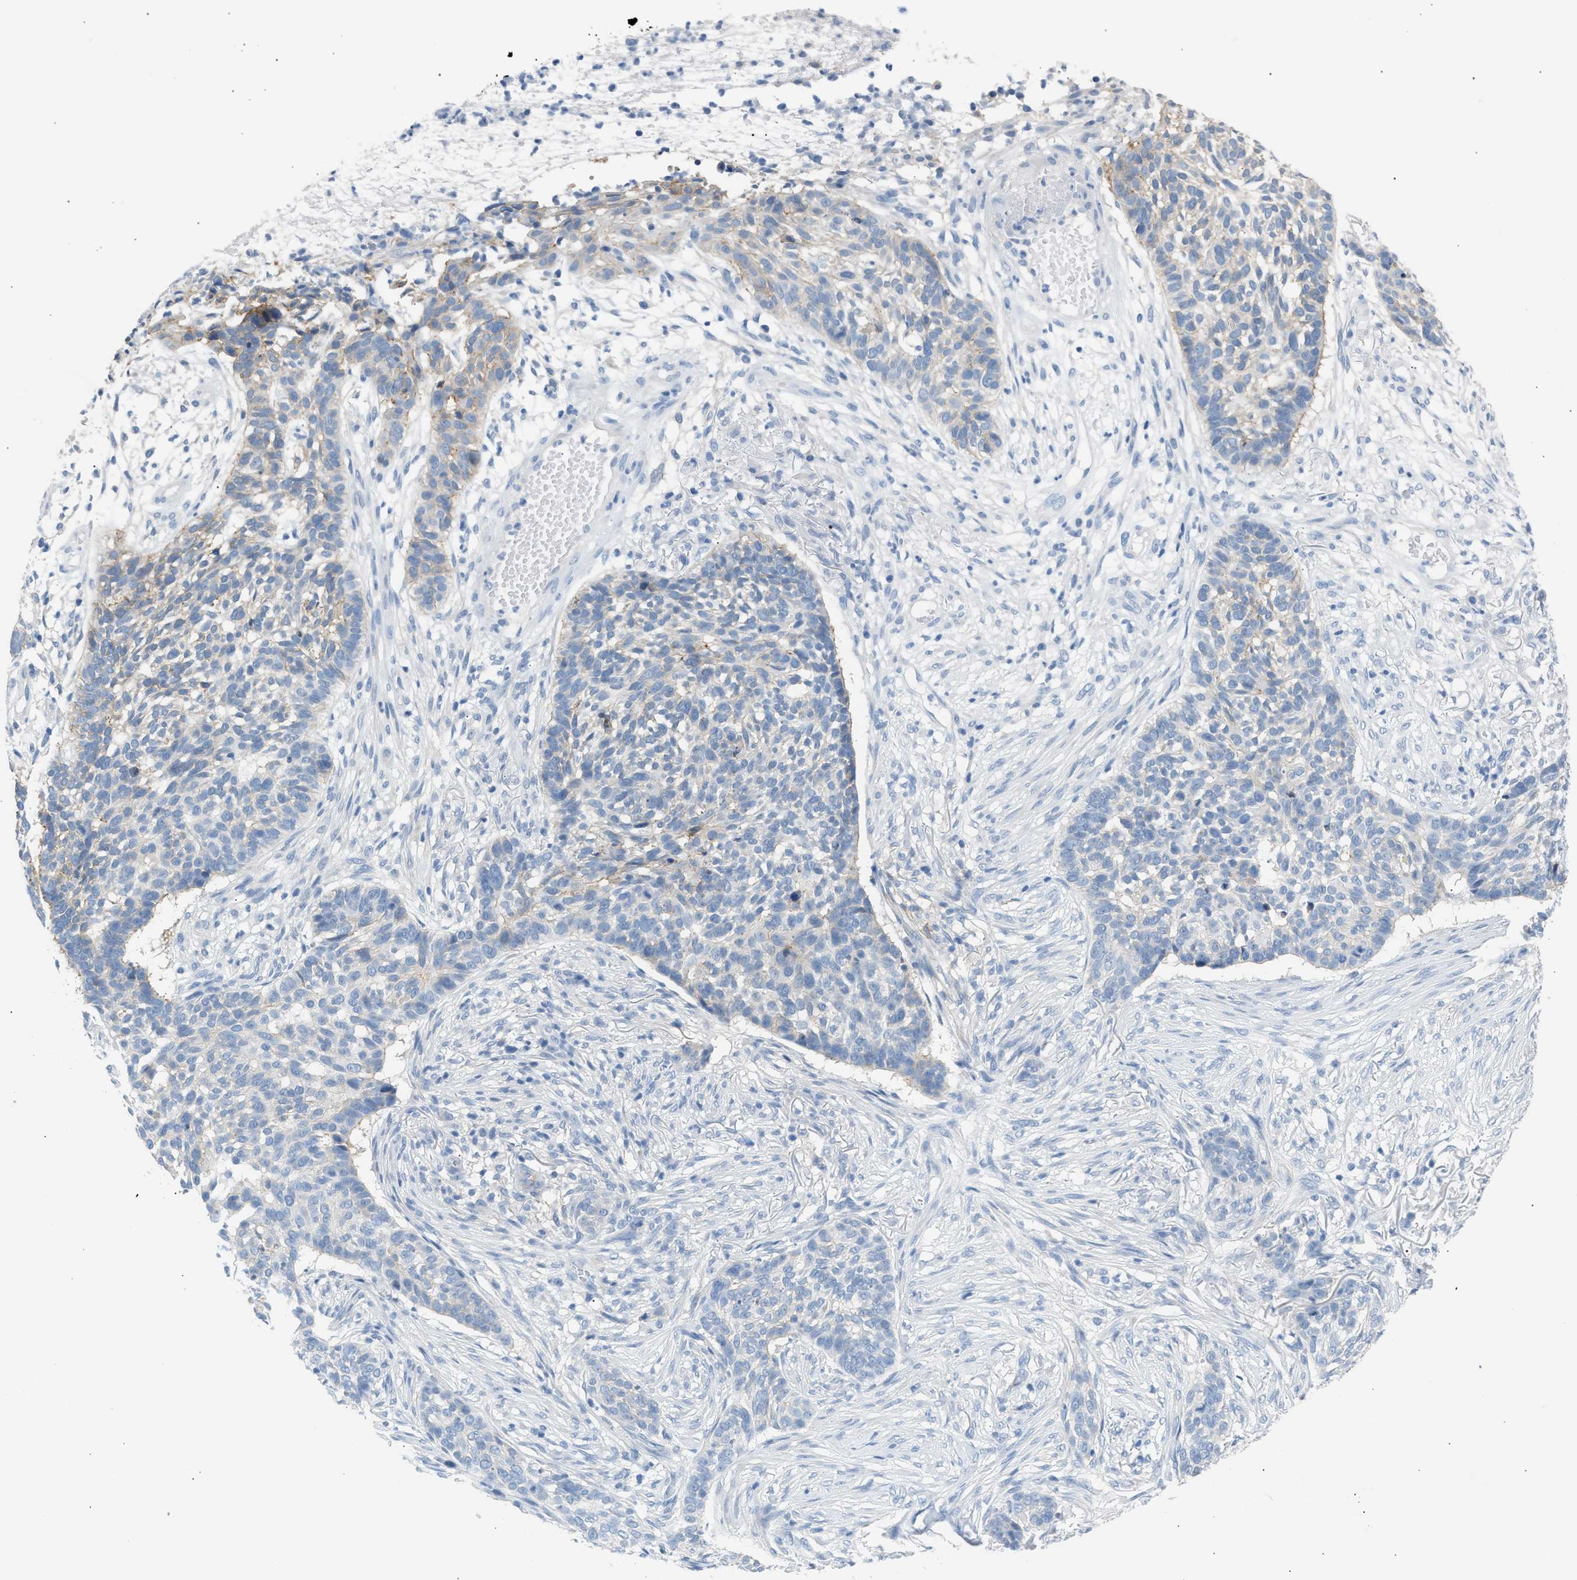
{"staining": {"intensity": "weak", "quantity": "<25%", "location": "cytoplasmic/membranous"}, "tissue": "skin cancer", "cell_type": "Tumor cells", "image_type": "cancer", "snomed": [{"axis": "morphology", "description": "Basal cell carcinoma"}, {"axis": "topography", "description": "Skin"}], "caption": "Basal cell carcinoma (skin) was stained to show a protein in brown. There is no significant staining in tumor cells. Brightfield microscopy of immunohistochemistry stained with DAB (3,3'-diaminobenzidine) (brown) and hematoxylin (blue), captured at high magnification.", "gene": "ERBB2", "patient": {"sex": "male", "age": 85}}